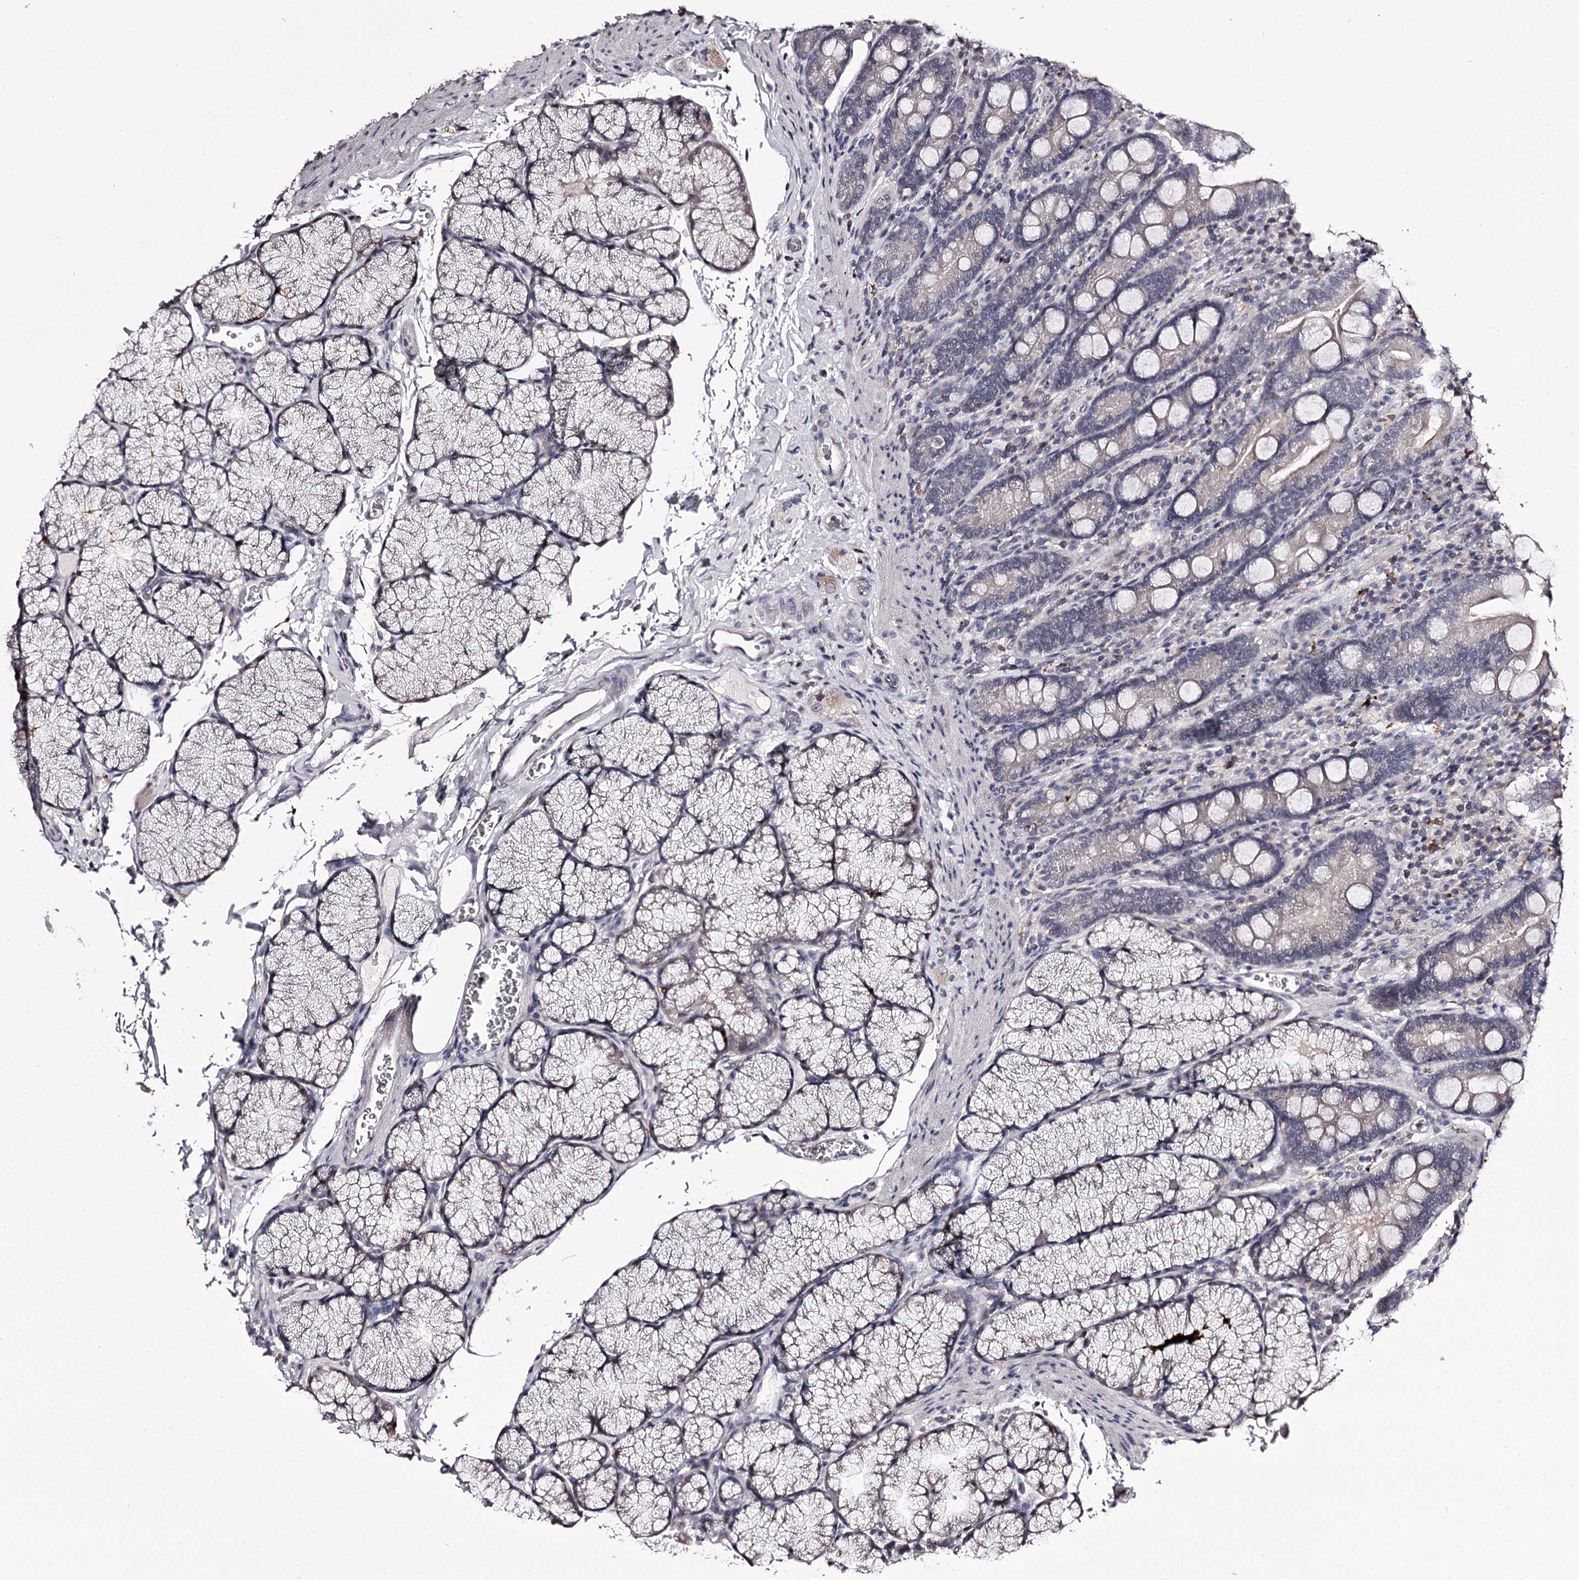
{"staining": {"intensity": "negative", "quantity": "none", "location": "none"}, "tissue": "duodenum", "cell_type": "Glandular cells", "image_type": "normal", "snomed": [{"axis": "morphology", "description": "Normal tissue, NOS"}, {"axis": "topography", "description": "Duodenum"}], "caption": "This is a micrograph of IHC staining of normal duodenum, which shows no expression in glandular cells. (DAB (3,3'-diaminobenzidine) IHC with hematoxylin counter stain).", "gene": "SLC32A1", "patient": {"sex": "male", "age": 35}}